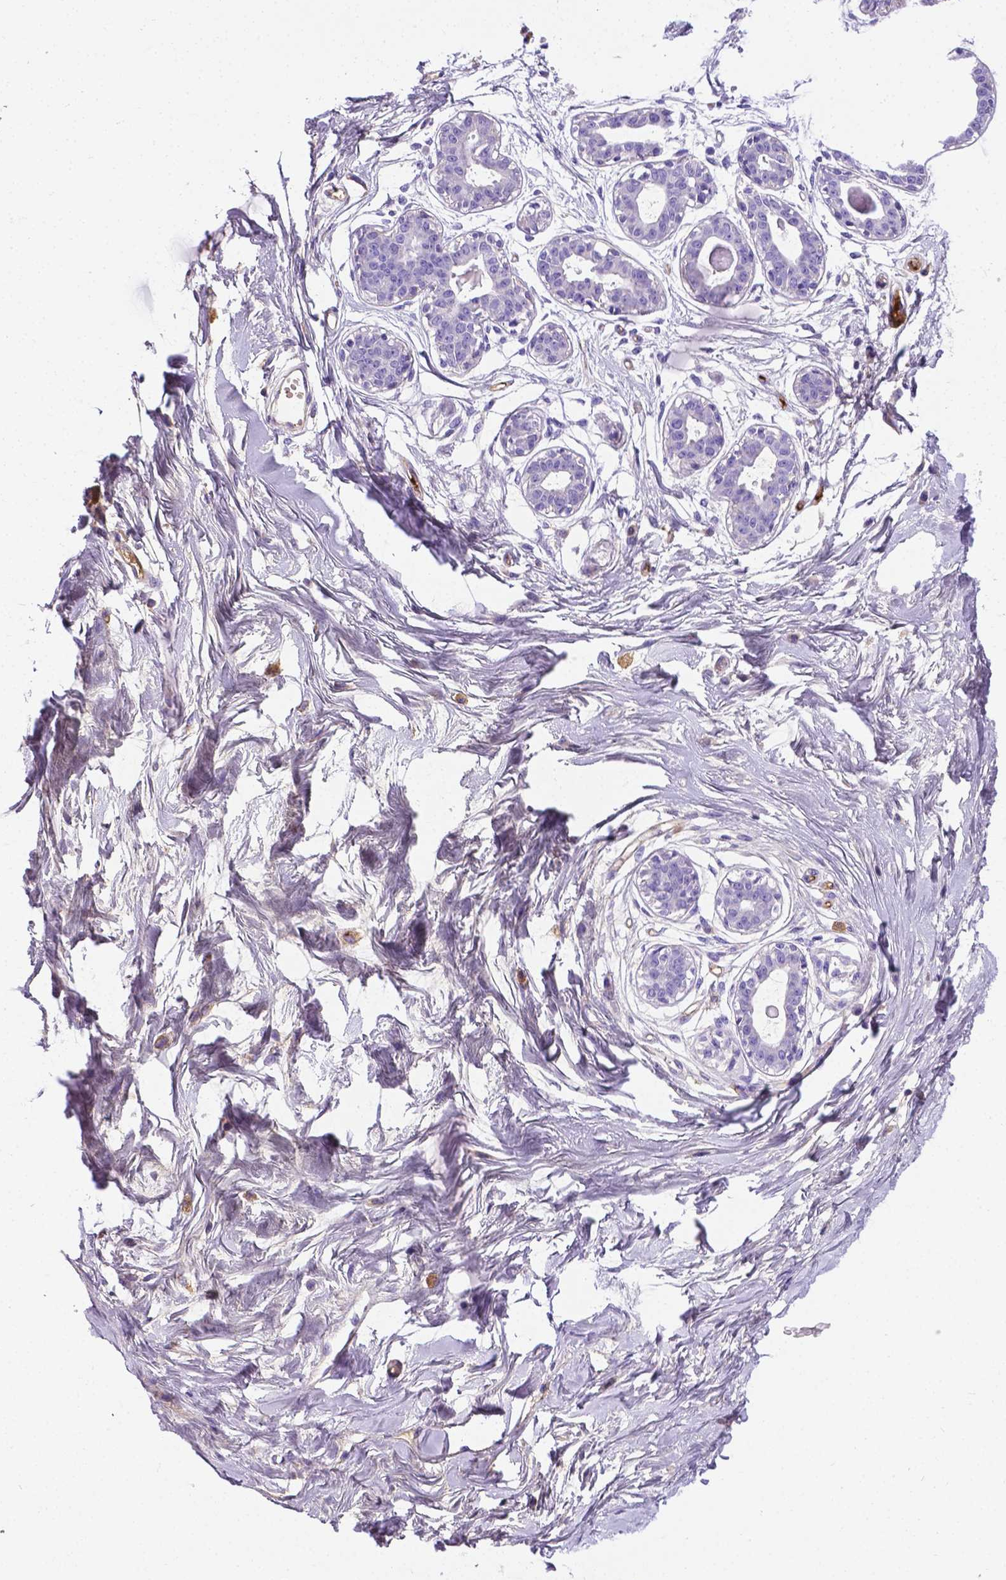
{"staining": {"intensity": "negative", "quantity": "none", "location": "none"}, "tissue": "breast", "cell_type": "Adipocytes", "image_type": "normal", "snomed": [{"axis": "morphology", "description": "Normal tissue, NOS"}, {"axis": "topography", "description": "Breast"}], "caption": "This is an immunohistochemistry (IHC) image of unremarkable breast. There is no staining in adipocytes.", "gene": "APOE", "patient": {"sex": "female", "age": 45}}